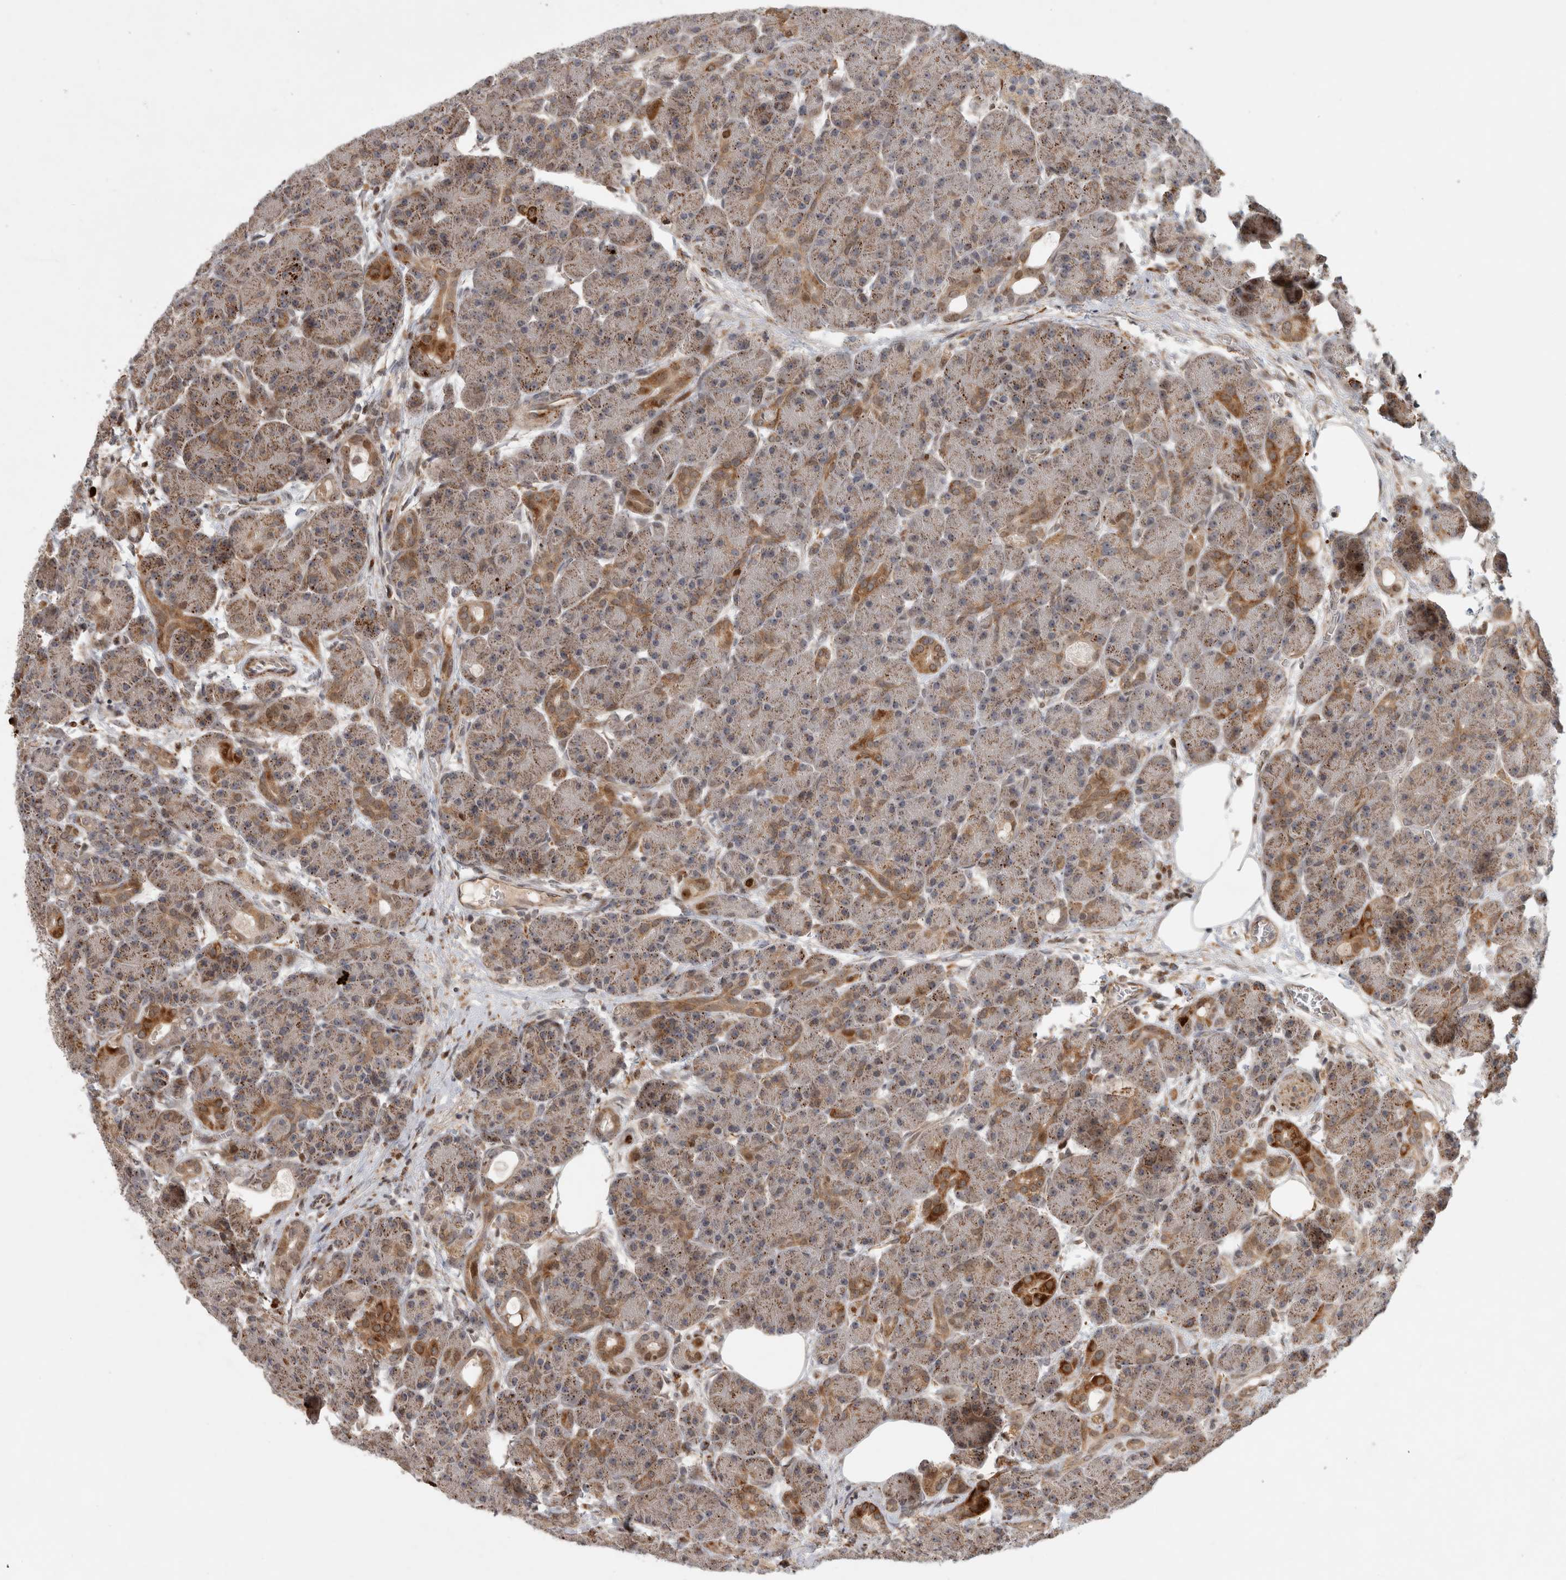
{"staining": {"intensity": "moderate", "quantity": "25%-75%", "location": "cytoplasmic/membranous"}, "tissue": "pancreas", "cell_type": "Exocrine glandular cells", "image_type": "normal", "snomed": [{"axis": "morphology", "description": "Normal tissue, NOS"}, {"axis": "topography", "description": "Pancreas"}], "caption": "Immunohistochemistry staining of benign pancreas, which reveals medium levels of moderate cytoplasmic/membranous positivity in about 25%-75% of exocrine glandular cells indicating moderate cytoplasmic/membranous protein staining. The staining was performed using DAB (3,3'-diaminobenzidine) (brown) for protein detection and nuclei were counterstained in hematoxylin (blue).", "gene": "INSRR", "patient": {"sex": "male", "age": 63}}